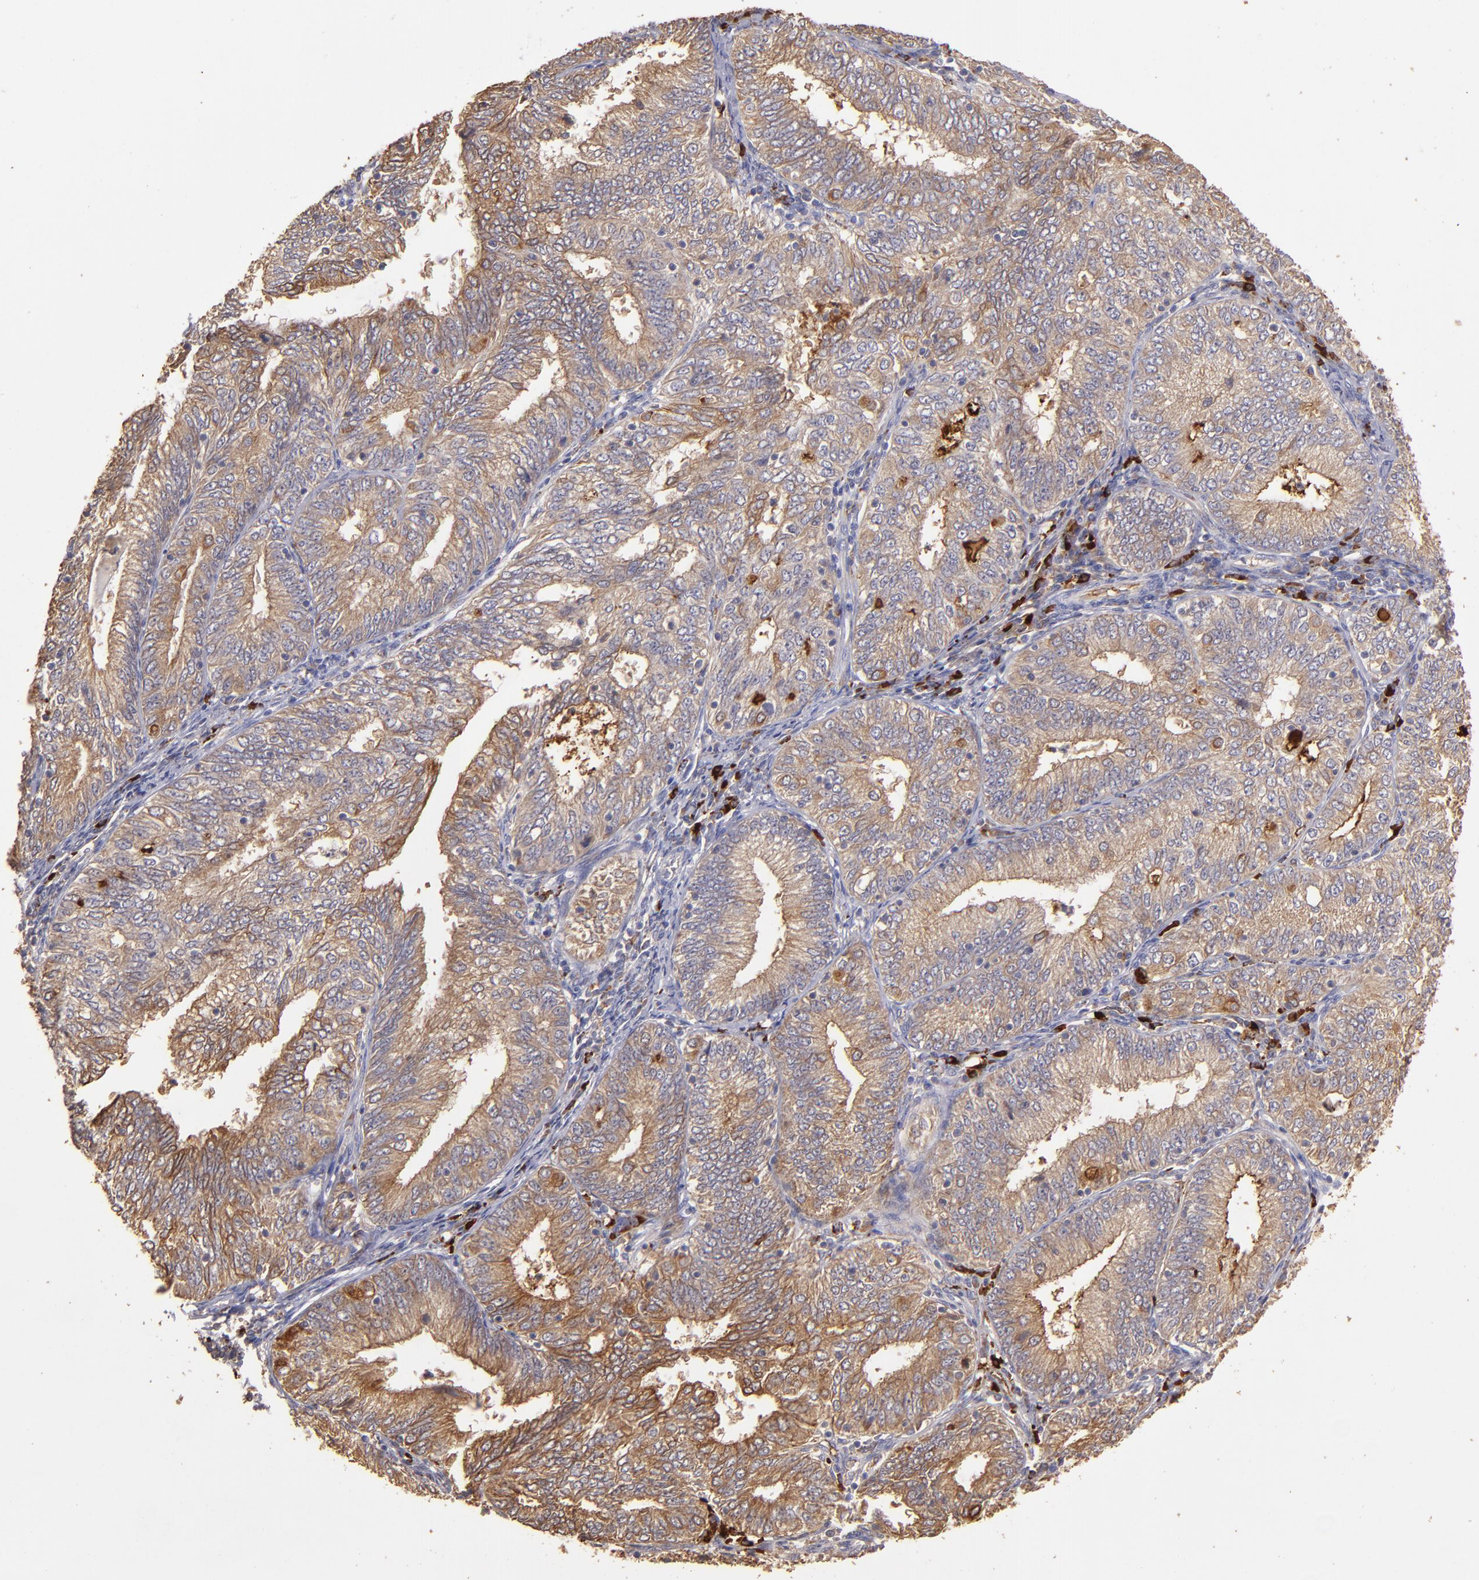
{"staining": {"intensity": "moderate", "quantity": ">75%", "location": "cytoplasmic/membranous"}, "tissue": "endometrial cancer", "cell_type": "Tumor cells", "image_type": "cancer", "snomed": [{"axis": "morphology", "description": "Adenocarcinoma, NOS"}, {"axis": "topography", "description": "Endometrium"}], "caption": "Endometrial adenocarcinoma stained with a protein marker shows moderate staining in tumor cells.", "gene": "SRRD", "patient": {"sex": "female", "age": 69}}